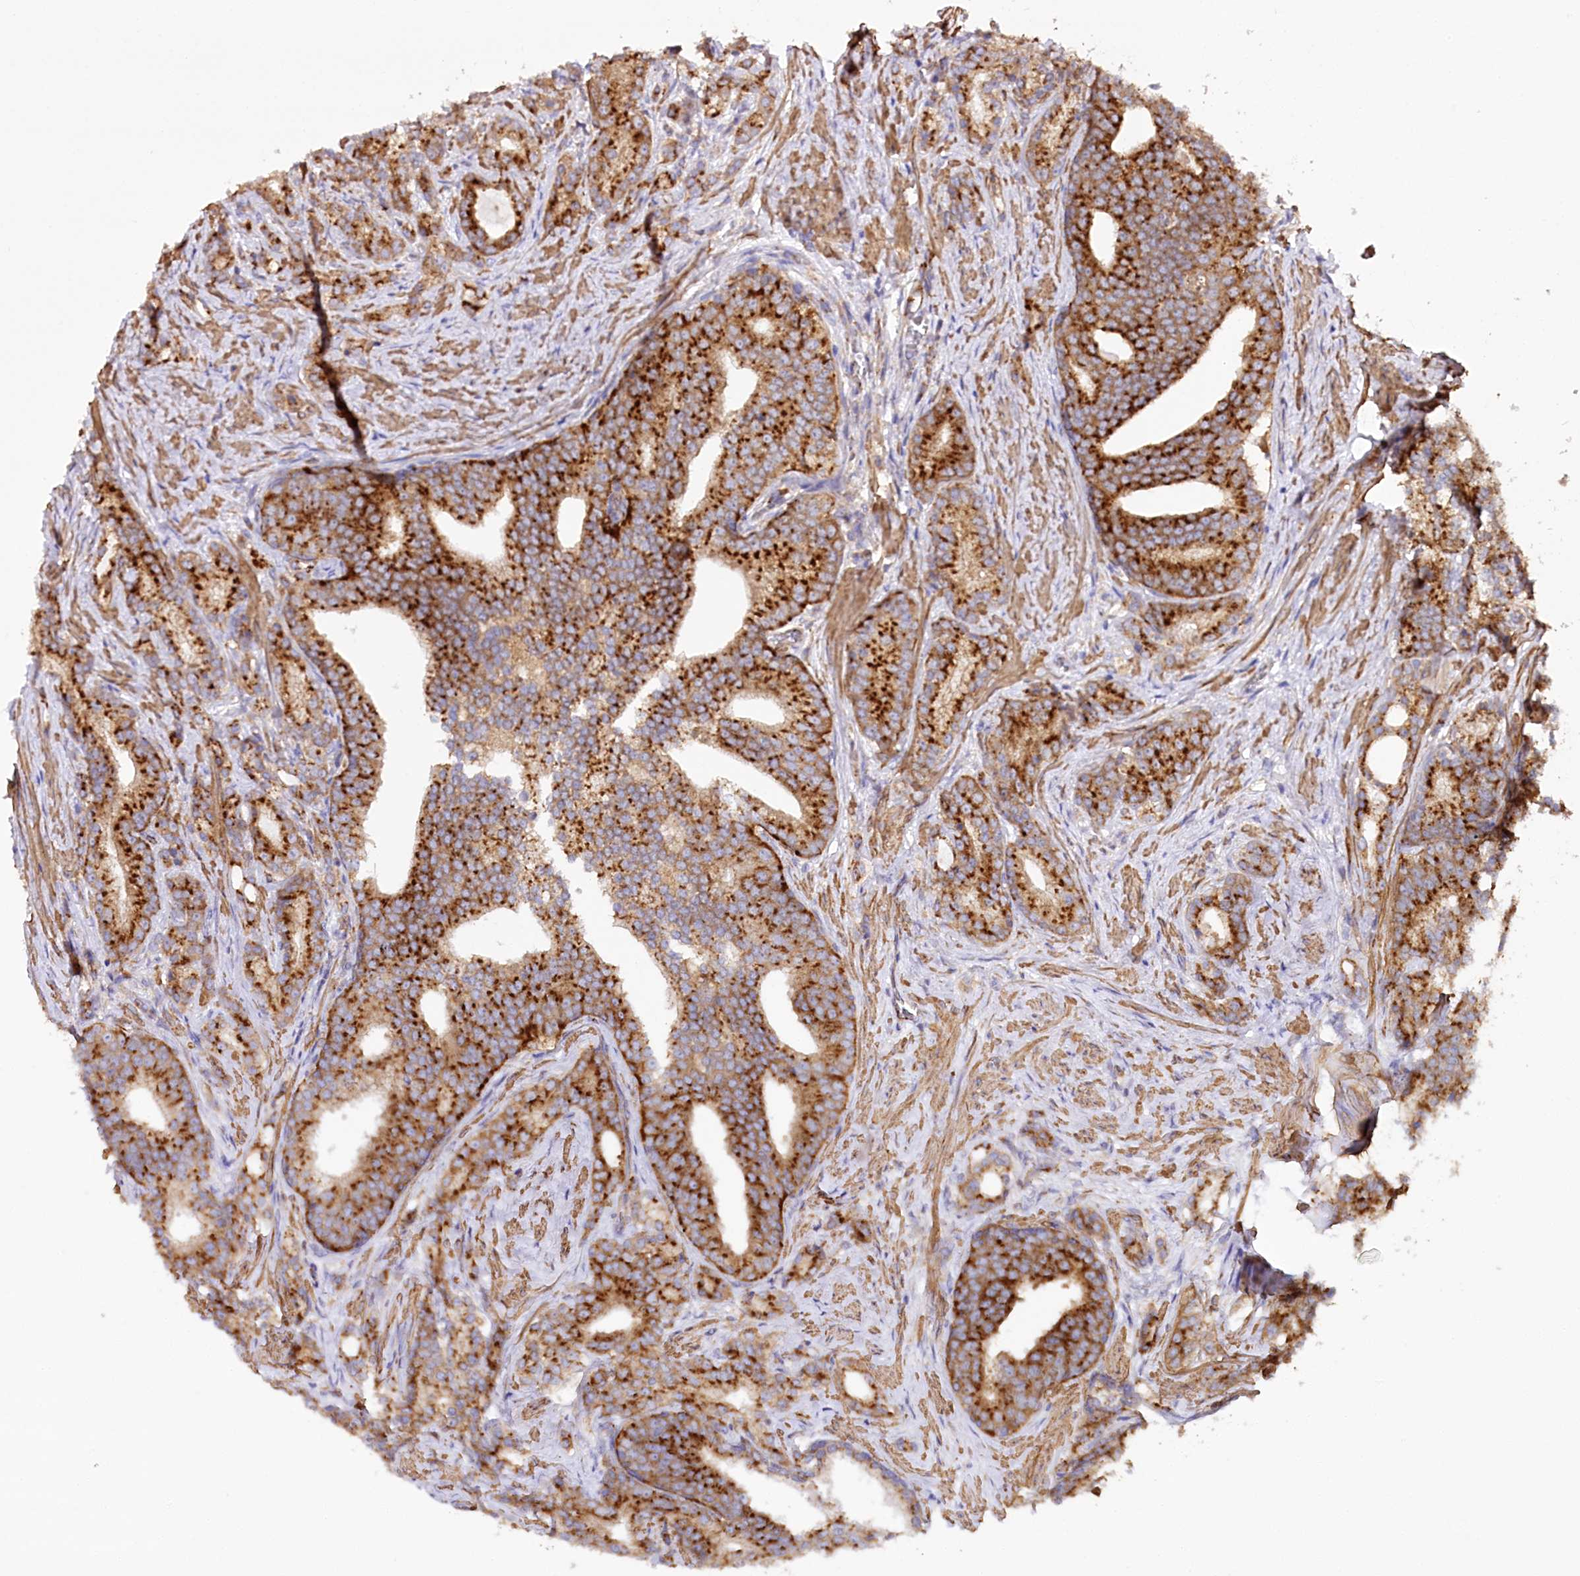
{"staining": {"intensity": "strong", "quantity": "25%-75%", "location": "cytoplasmic/membranous"}, "tissue": "prostate cancer", "cell_type": "Tumor cells", "image_type": "cancer", "snomed": [{"axis": "morphology", "description": "Adenocarcinoma, Low grade"}, {"axis": "topography", "description": "Prostate"}], "caption": "Strong cytoplasmic/membranous protein staining is appreciated in approximately 25%-75% of tumor cells in adenocarcinoma (low-grade) (prostate). The staining is performed using DAB (3,3'-diaminobenzidine) brown chromogen to label protein expression. The nuclei are counter-stained blue using hematoxylin.", "gene": "STX6", "patient": {"sex": "male", "age": 71}}